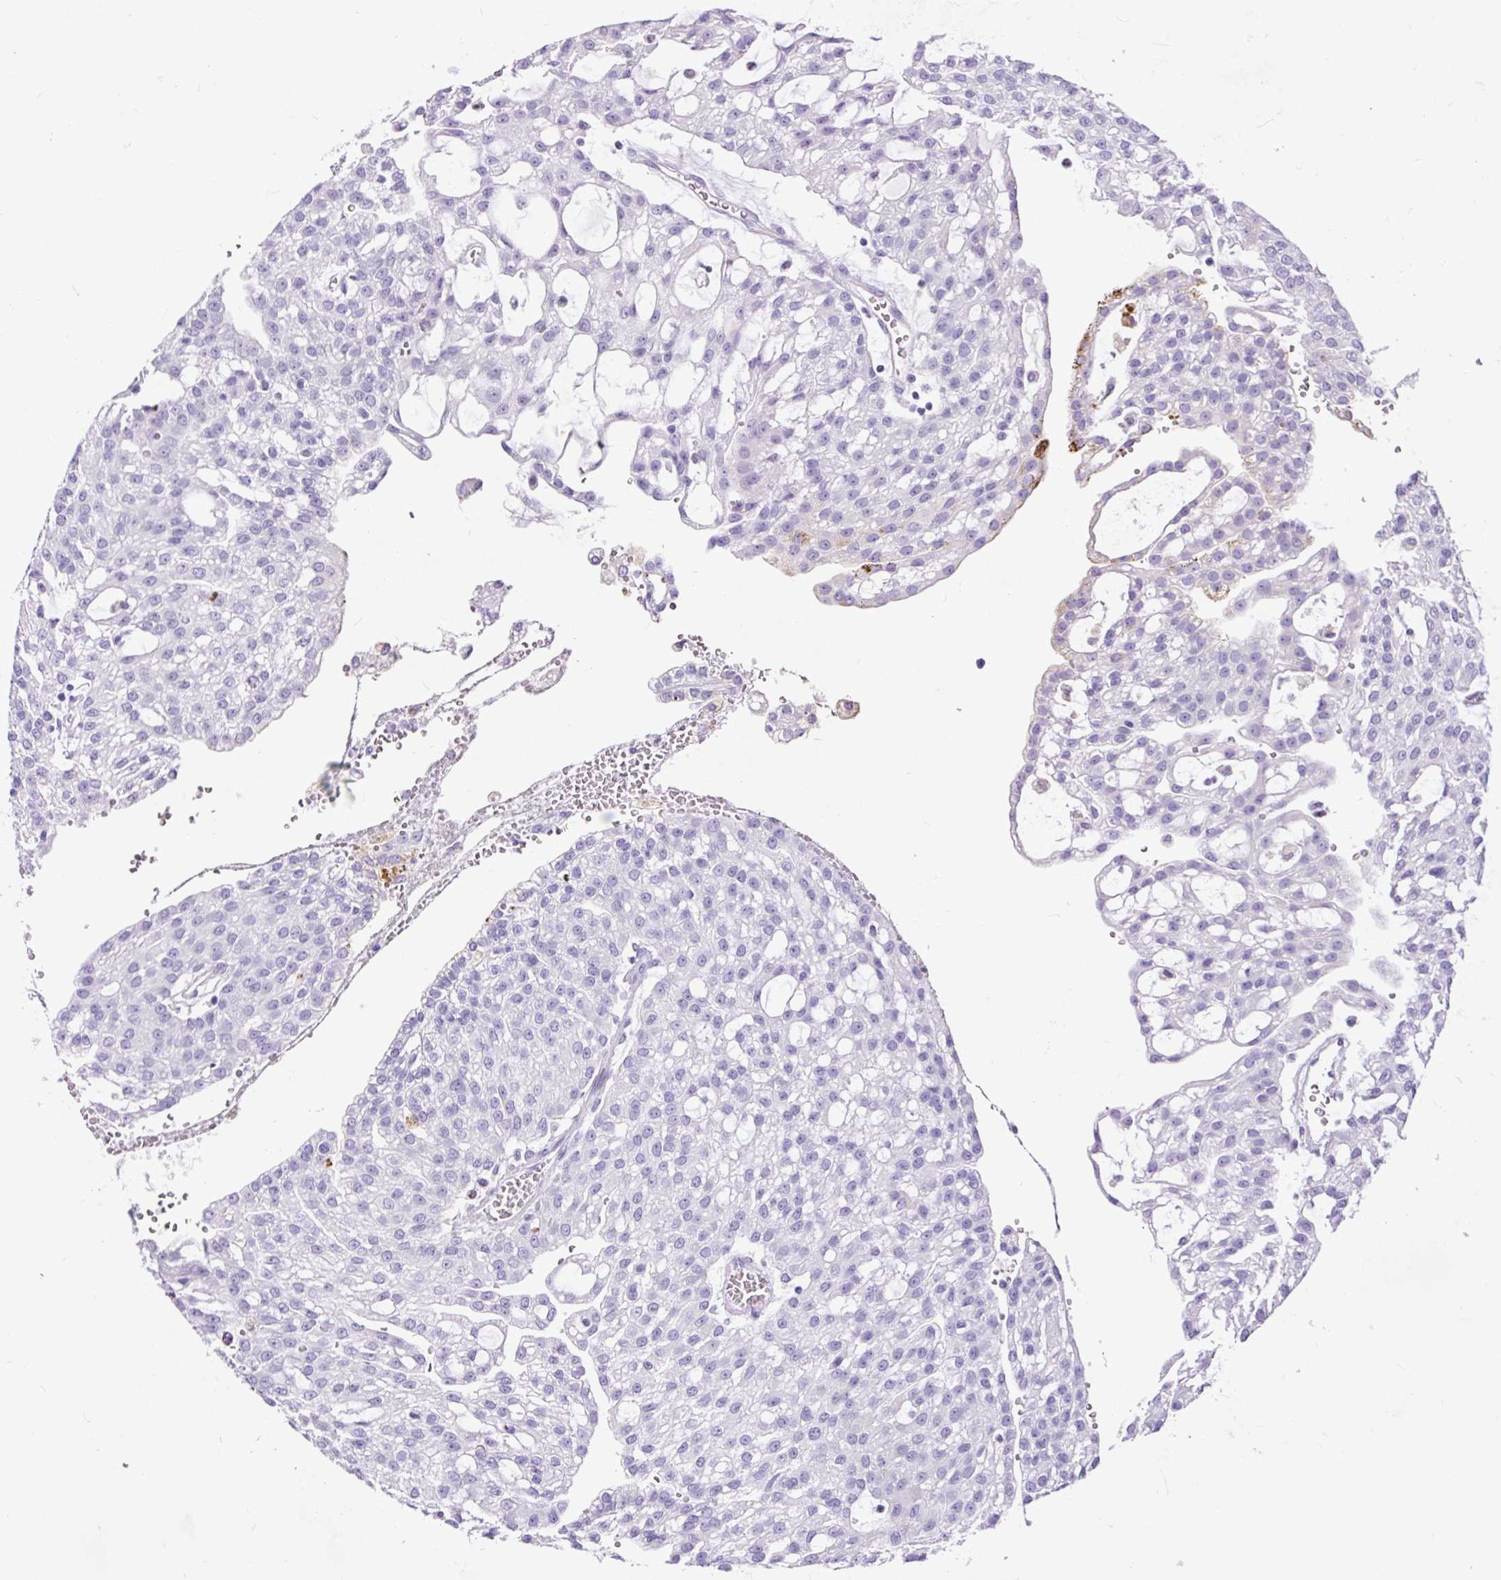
{"staining": {"intensity": "negative", "quantity": "none", "location": "none"}, "tissue": "renal cancer", "cell_type": "Tumor cells", "image_type": "cancer", "snomed": [{"axis": "morphology", "description": "Adenocarcinoma, NOS"}, {"axis": "topography", "description": "Kidney"}], "caption": "The IHC micrograph has no significant expression in tumor cells of renal cancer tissue.", "gene": "SPC24", "patient": {"sex": "male", "age": 63}}